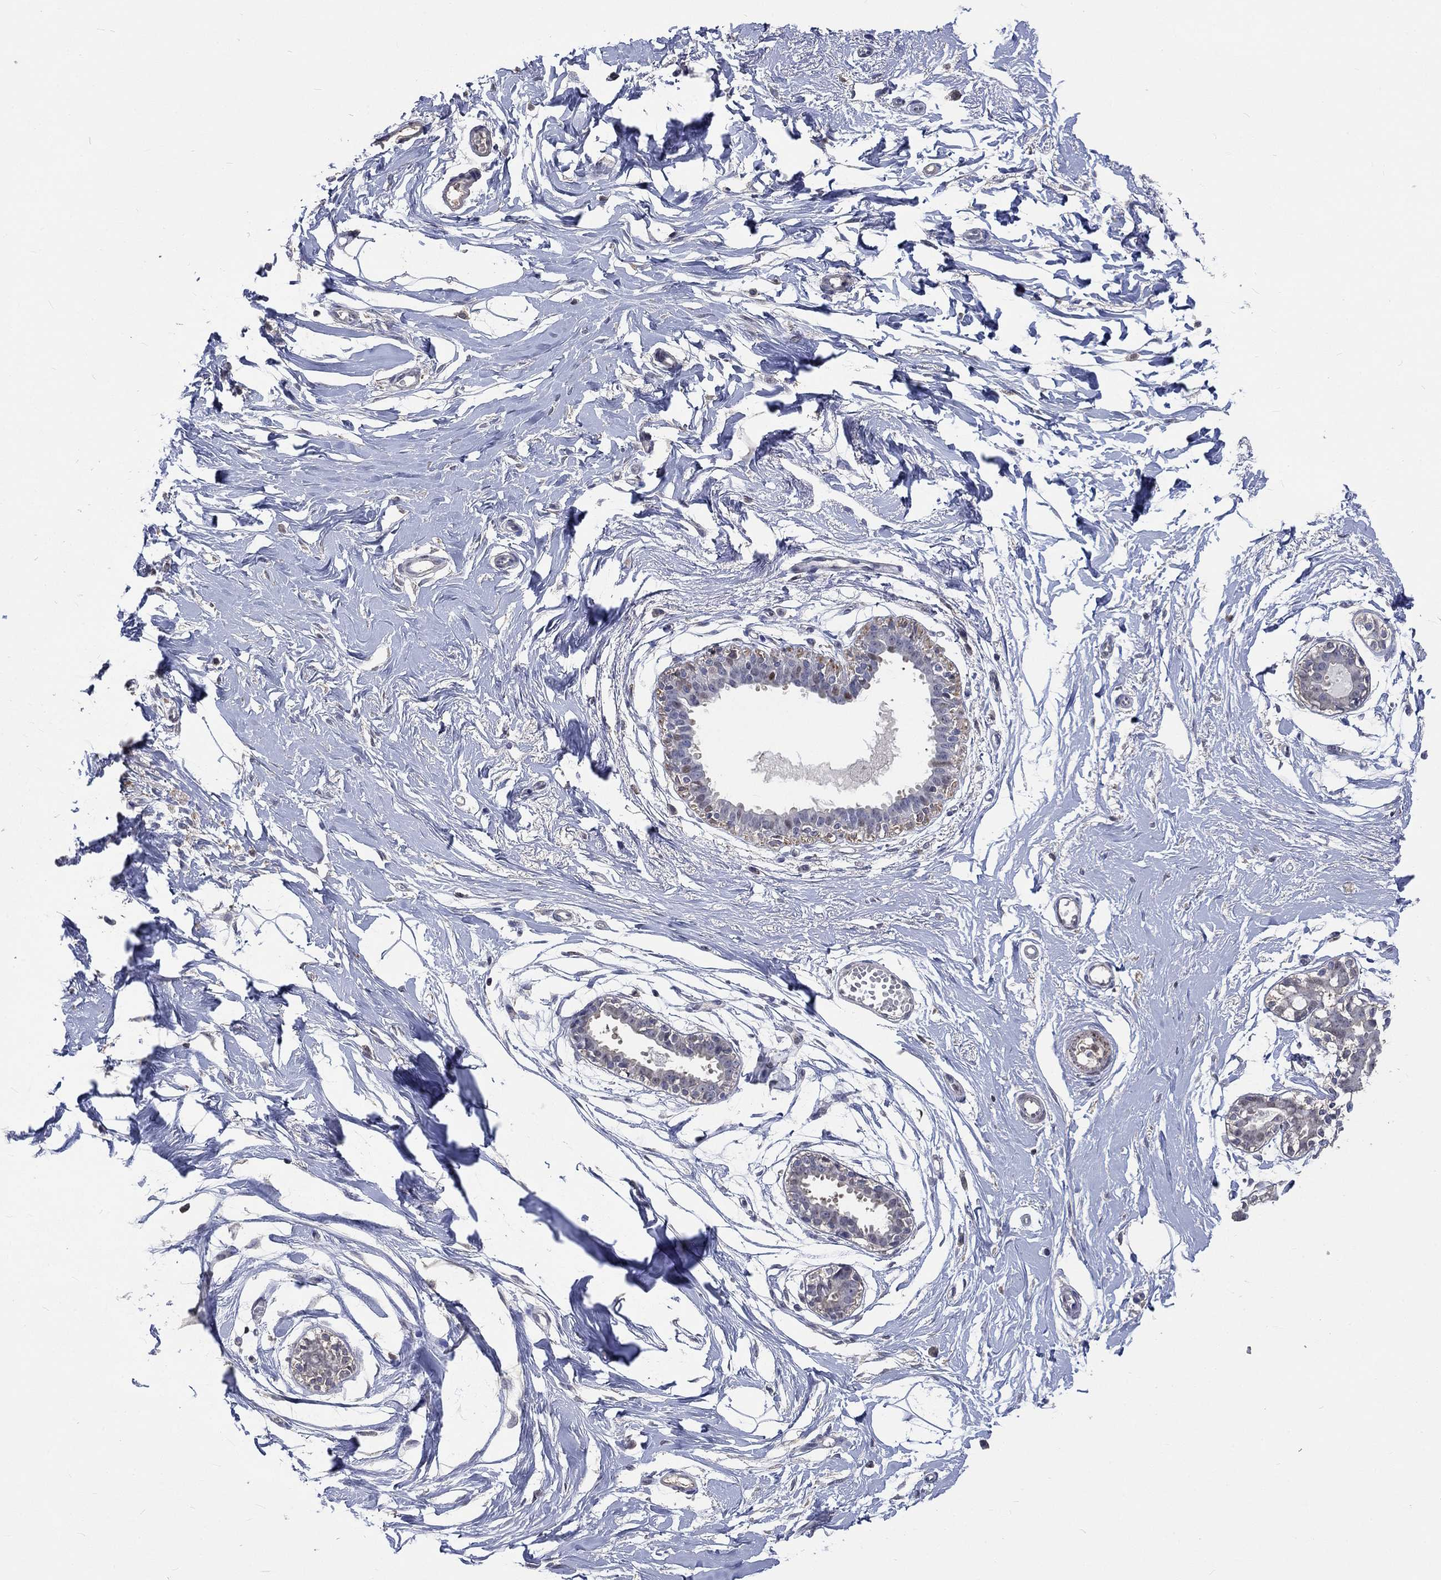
{"staining": {"intensity": "negative", "quantity": "none", "location": "none"}, "tissue": "breast", "cell_type": "Adipocytes", "image_type": "normal", "snomed": [{"axis": "morphology", "description": "Normal tissue, NOS"}, {"axis": "topography", "description": "Breast"}], "caption": "High power microscopy histopathology image of an immunohistochemistry histopathology image of unremarkable breast, revealing no significant staining in adipocytes. (DAB immunohistochemistry with hematoxylin counter stain).", "gene": "ZBTB18", "patient": {"sex": "female", "age": 49}}